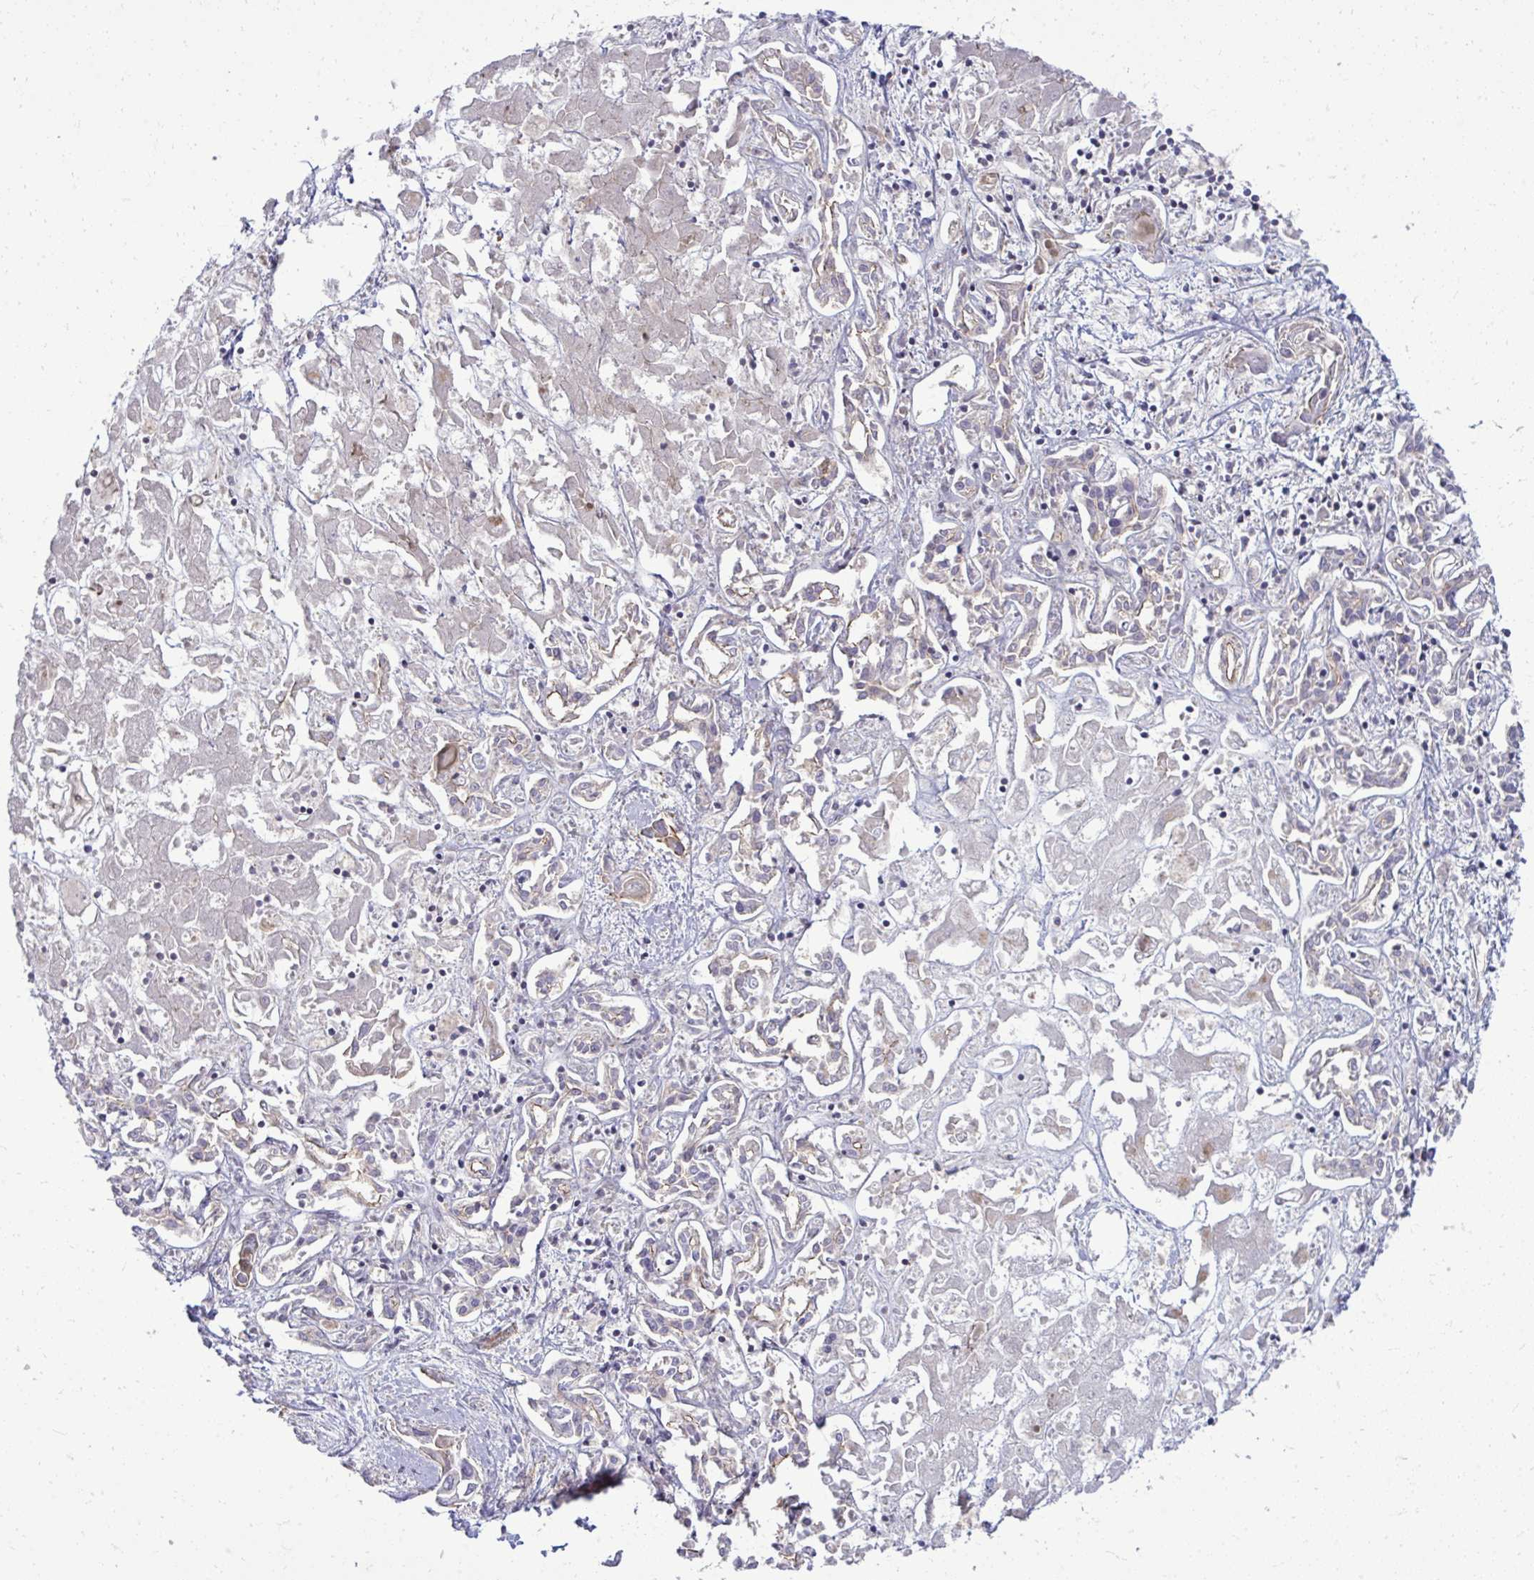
{"staining": {"intensity": "negative", "quantity": "none", "location": "none"}, "tissue": "liver cancer", "cell_type": "Tumor cells", "image_type": "cancer", "snomed": [{"axis": "morphology", "description": "Cholangiocarcinoma"}, {"axis": "topography", "description": "Liver"}], "caption": "Image shows no protein positivity in tumor cells of liver cancer (cholangiocarcinoma) tissue.", "gene": "FUT10", "patient": {"sex": "female", "age": 64}}